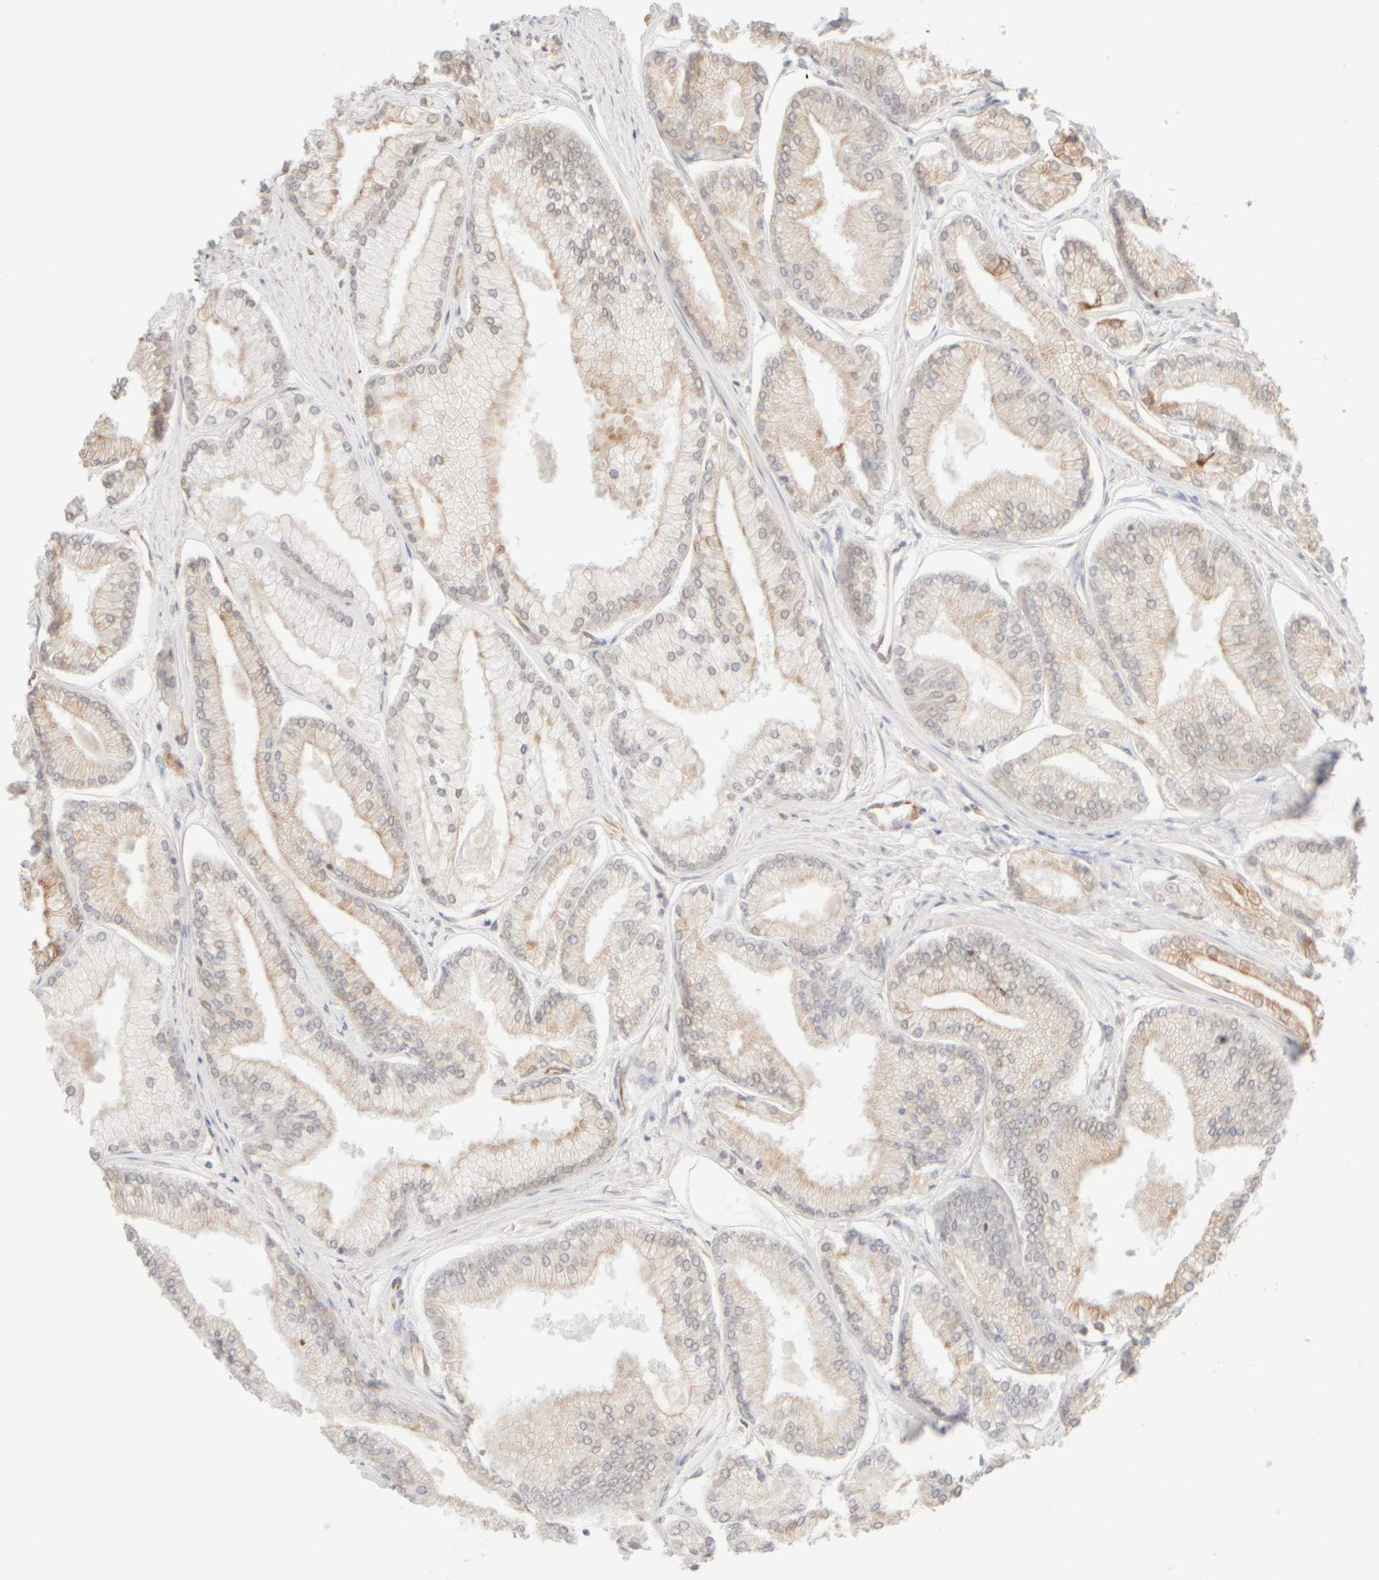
{"staining": {"intensity": "weak", "quantity": "25%-75%", "location": "cytoplasmic/membranous"}, "tissue": "prostate cancer", "cell_type": "Tumor cells", "image_type": "cancer", "snomed": [{"axis": "morphology", "description": "Adenocarcinoma, Low grade"}, {"axis": "topography", "description": "Prostate"}], "caption": "About 25%-75% of tumor cells in human prostate adenocarcinoma (low-grade) display weak cytoplasmic/membranous protein positivity as visualized by brown immunohistochemical staining.", "gene": "KRT15", "patient": {"sex": "male", "age": 52}}